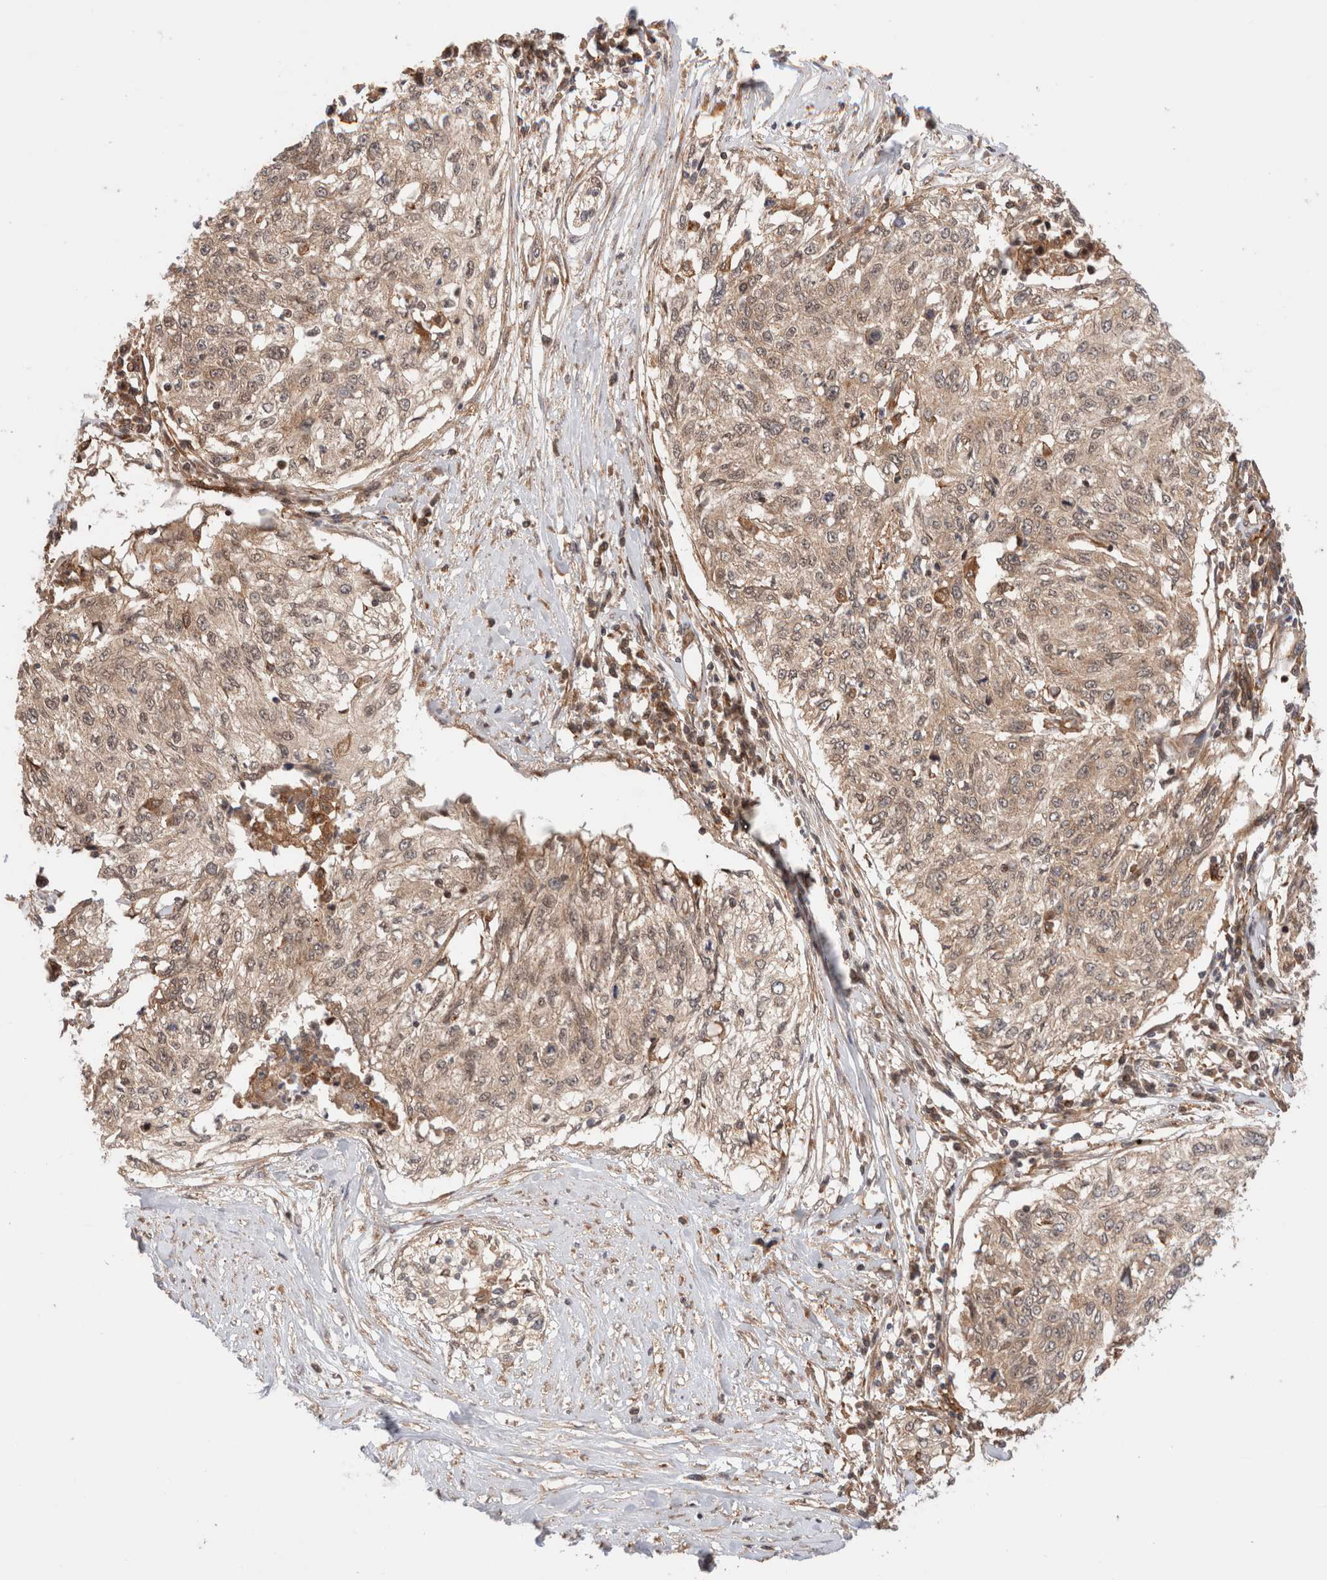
{"staining": {"intensity": "weak", "quantity": ">75%", "location": "cytoplasmic/membranous,nuclear"}, "tissue": "cervical cancer", "cell_type": "Tumor cells", "image_type": "cancer", "snomed": [{"axis": "morphology", "description": "Squamous cell carcinoma, NOS"}, {"axis": "topography", "description": "Cervix"}], "caption": "Human cervical cancer (squamous cell carcinoma) stained with a protein marker demonstrates weak staining in tumor cells.", "gene": "SIKE1", "patient": {"sex": "female", "age": 57}}